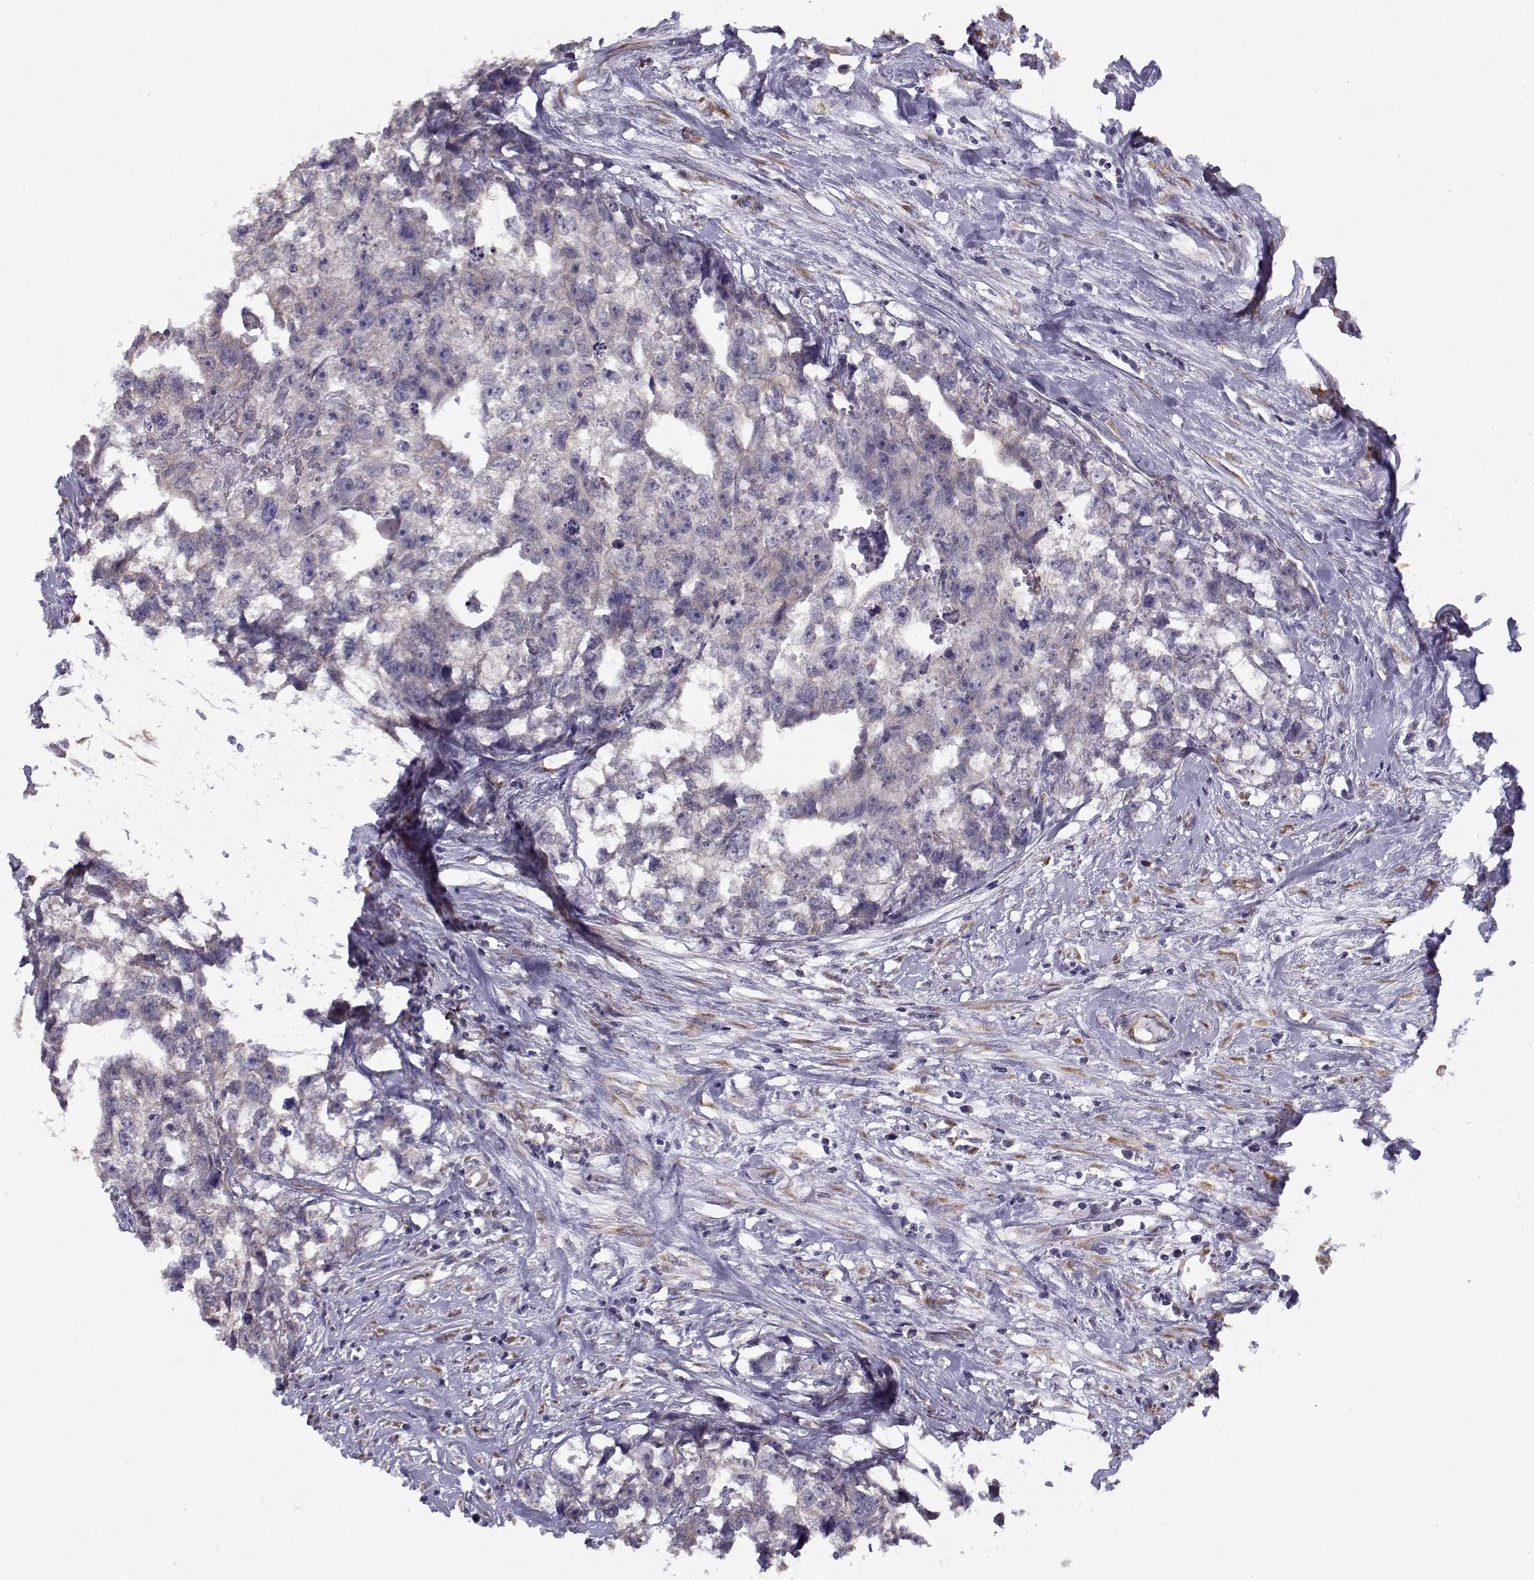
{"staining": {"intensity": "weak", "quantity": "<25%", "location": "cytoplasmic/membranous"}, "tissue": "testis cancer", "cell_type": "Tumor cells", "image_type": "cancer", "snomed": [{"axis": "morphology", "description": "Carcinoma, Embryonal, NOS"}, {"axis": "morphology", "description": "Teratoma, malignant, NOS"}, {"axis": "topography", "description": "Testis"}], "caption": "There is no significant staining in tumor cells of testis embryonal carcinoma. The staining was performed using DAB to visualize the protein expression in brown, while the nuclei were stained in blue with hematoxylin (Magnification: 20x).", "gene": "BEND6", "patient": {"sex": "male", "age": 44}}